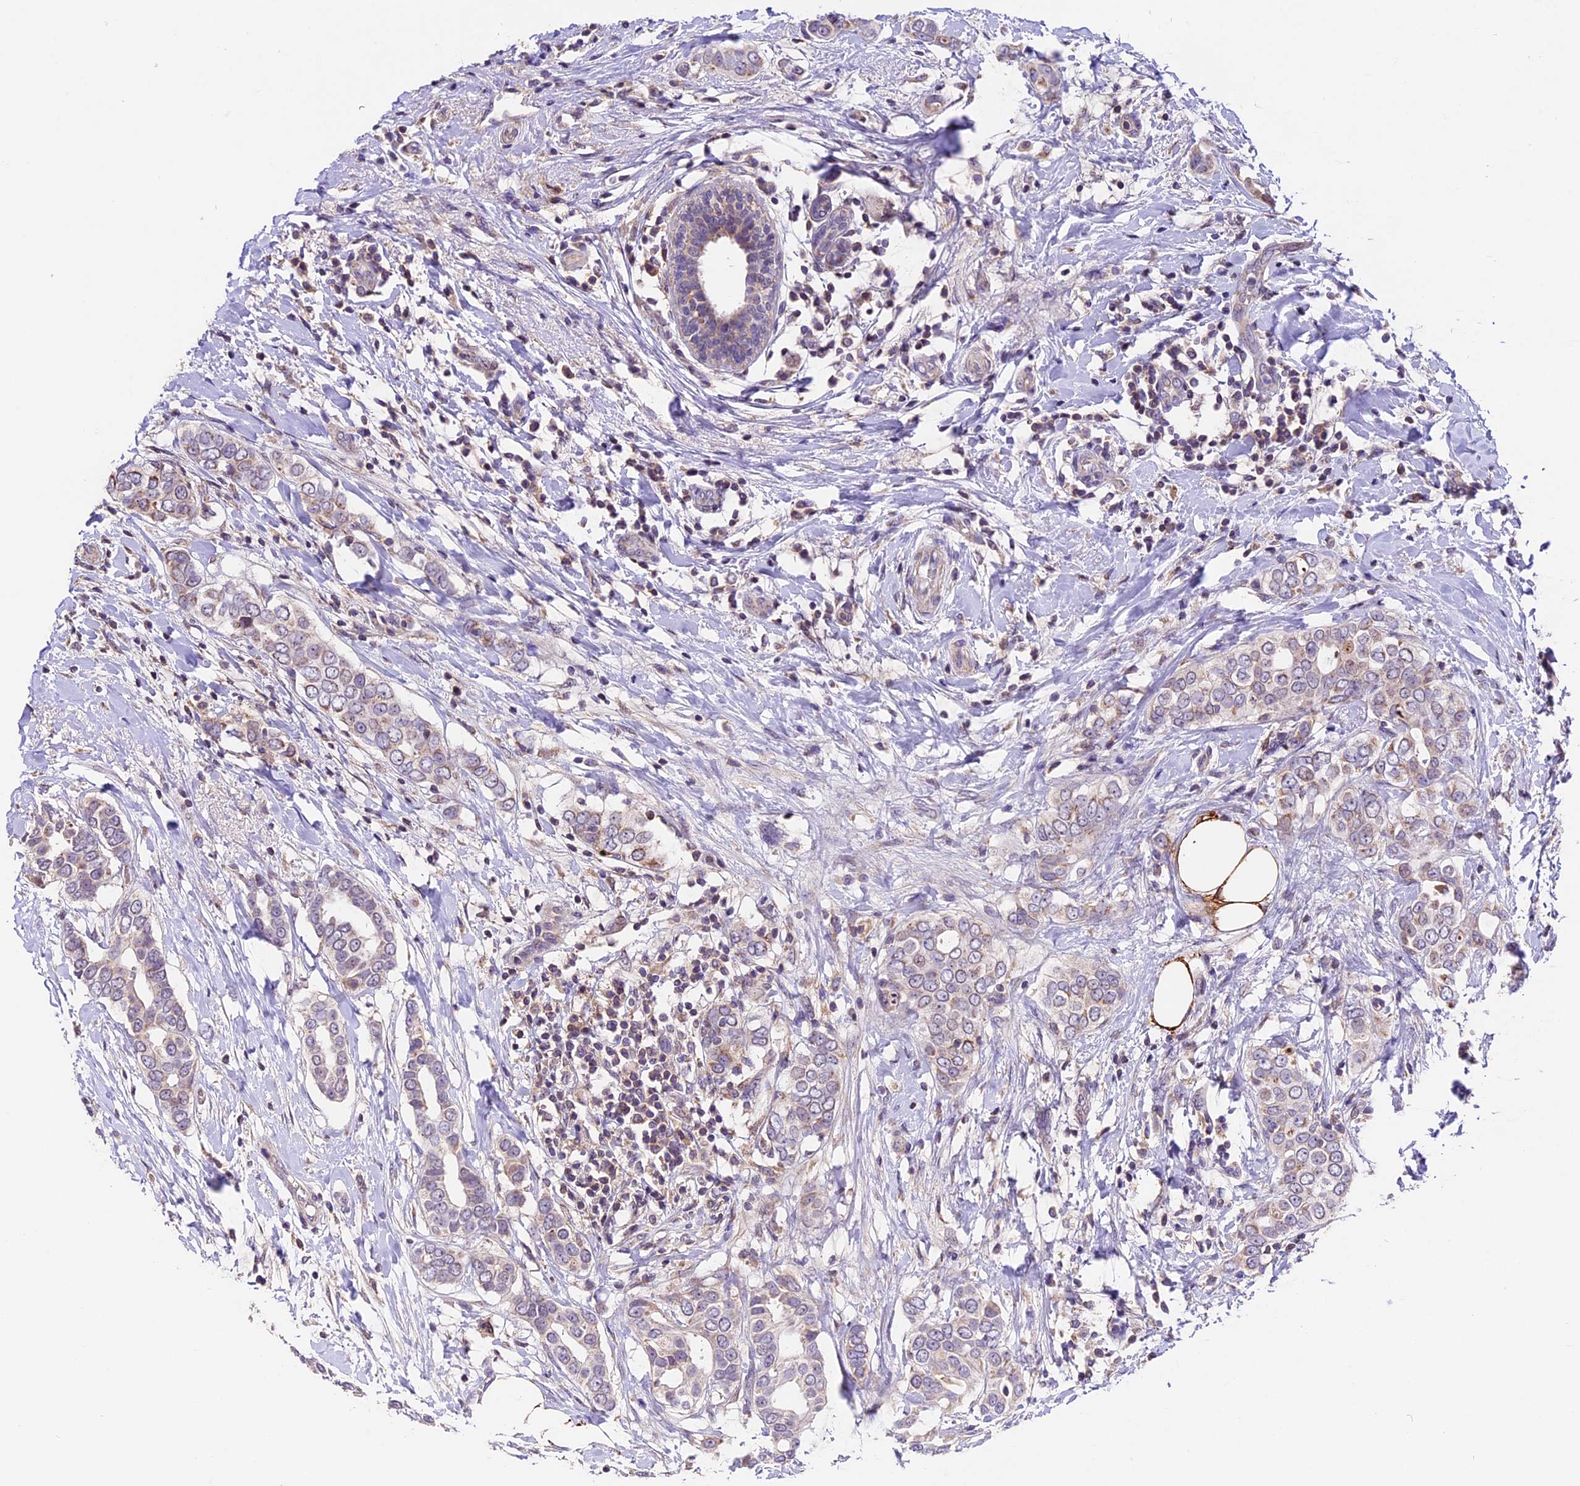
{"staining": {"intensity": "weak", "quantity": "<25%", "location": "cytoplasmic/membranous"}, "tissue": "breast cancer", "cell_type": "Tumor cells", "image_type": "cancer", "snomed": [{"axis": "morphology", "description": "Lobular carcinoma"}, {"axis": "topography", "description": "Breast"}], "caption": "Immunohistochemistry micrograph of lobular carcinoma (breast) stained for a protein (brown), which reveals no staining in tumor cells.", "gene": "DDX28", "patient": {"sex": "female", "age": 51}}